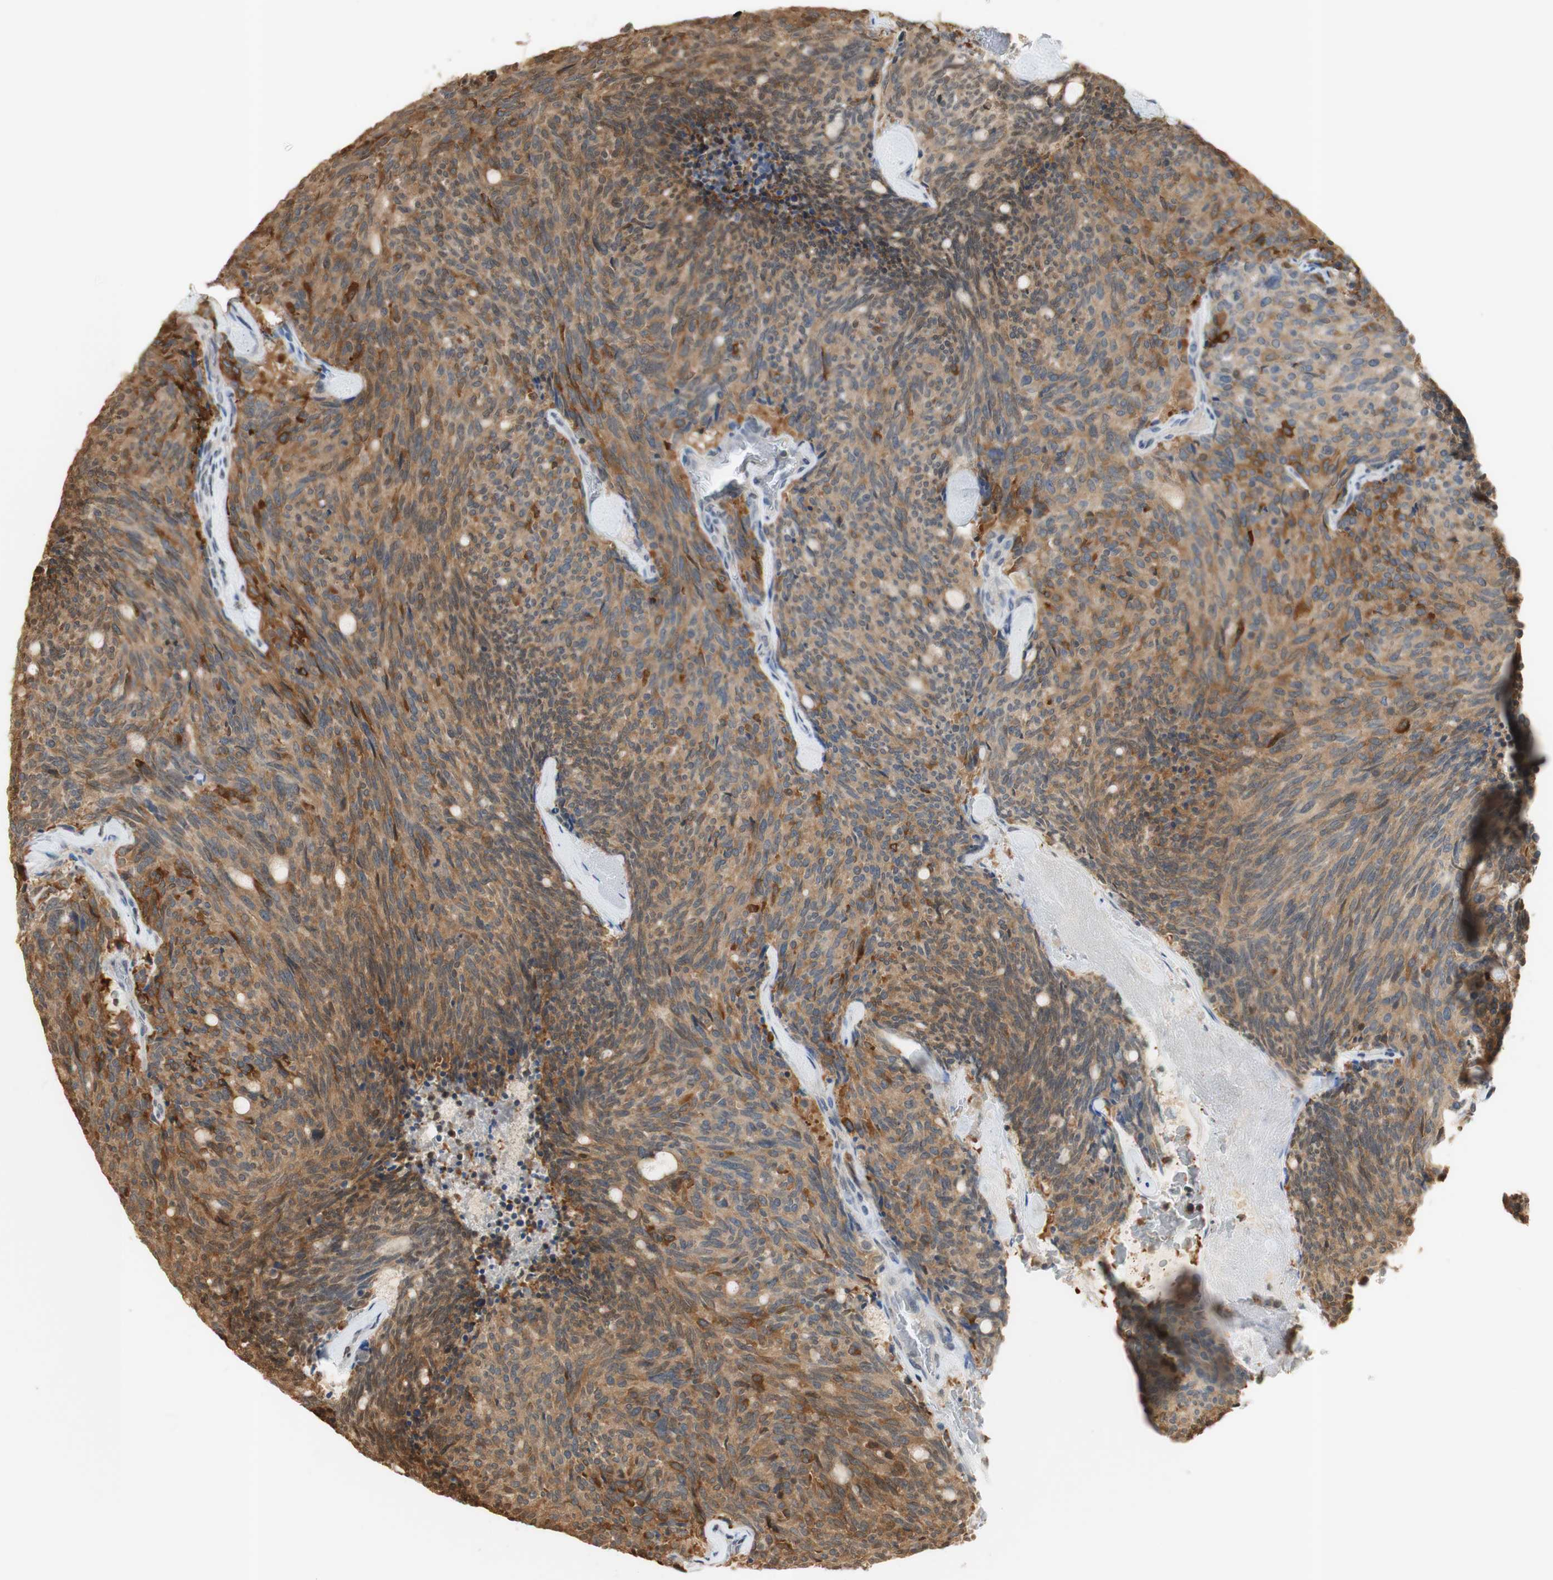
{"staining": {"intensity": "moderate", "quantity": ">75%", "location": "cytoplasmic/membranous"}, "tissue": "carcinoid", "cell_type": "Tumor cells", "image_type": "cancer", "snomed": [{"axis": "morphology", "description": "Carcinoid, malignant, NOS"}, {"axis": "topography", "description": "Pancreas"}], "caption": "Brown immunohistochemical staining in human carcinoid demonstrates moderate cytoplasmic/membranous positivity in approximately >75% of tumor cells. The staining was performed using DAB (3,3'-diaminobenzidine) to visualize the protein expression in brown, while the nuclei were stained in blue with hematoxylin (Magnification: 20x).", "gene": "NAP1L4", "patient": {"sex": "female", "age": 54}}